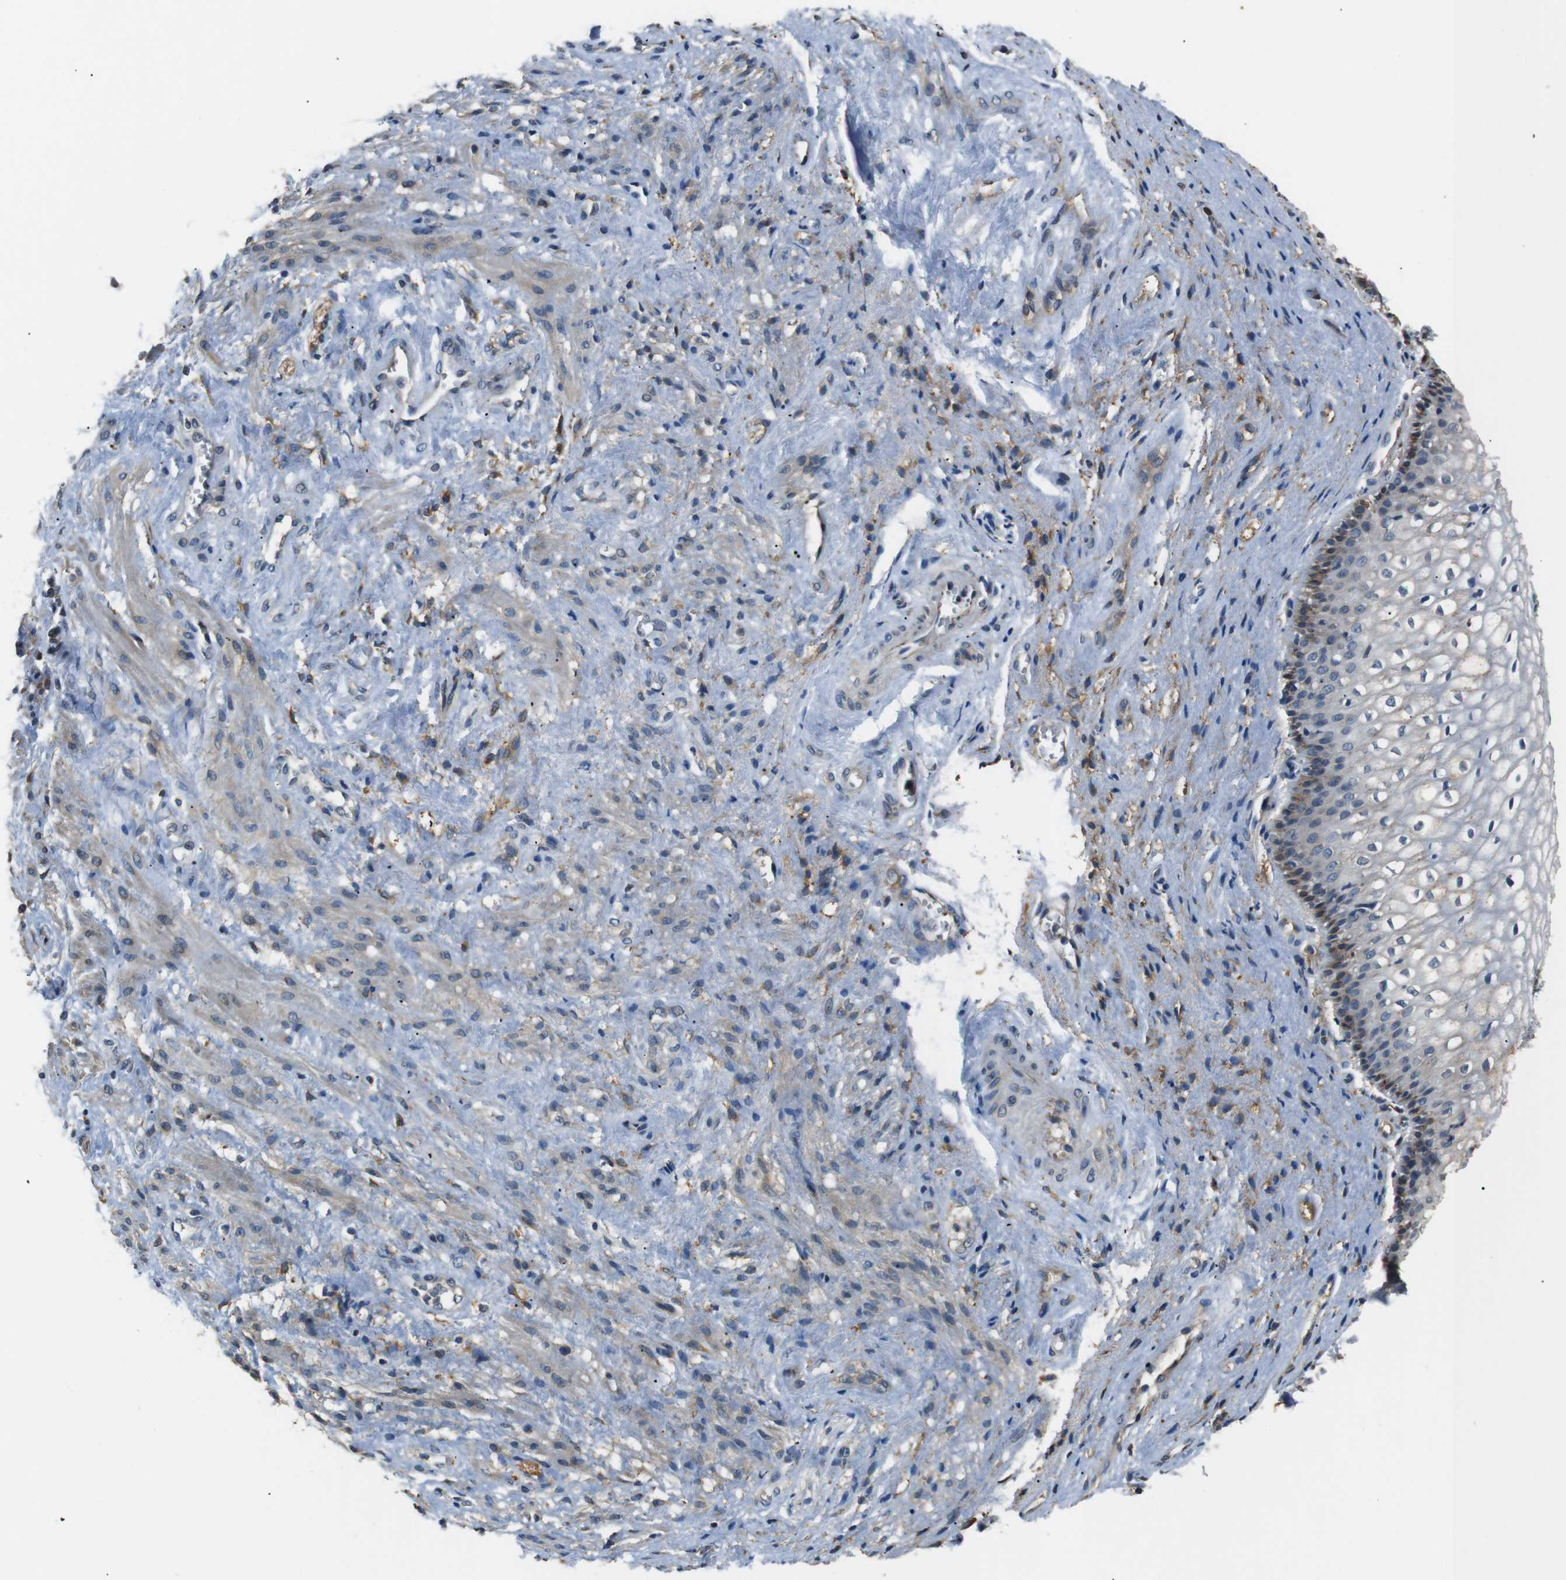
{"staining": {"intensity": "moderate", "quantity": "25%-75%", "location": "cytoplasmic/membranous"}, "tissue": "vagina", "cell_type": "Squamous epithelial cells", "image_type": "normal", "snomed": [{"axis": "morphology", "description": "Normal tissue, NOS"}, {"axis": "topography", "description": "Vagina"}], "caption": "Immunohistochemical staining of unremarkable human vagina exhibits 25%-75% levels of moderate cytoplasmic/membranous protein positivity in about 25%-75% of squamous epithelial cells.", "gene": "TMED2", "patient": {"sex": "female", "age": 34}}